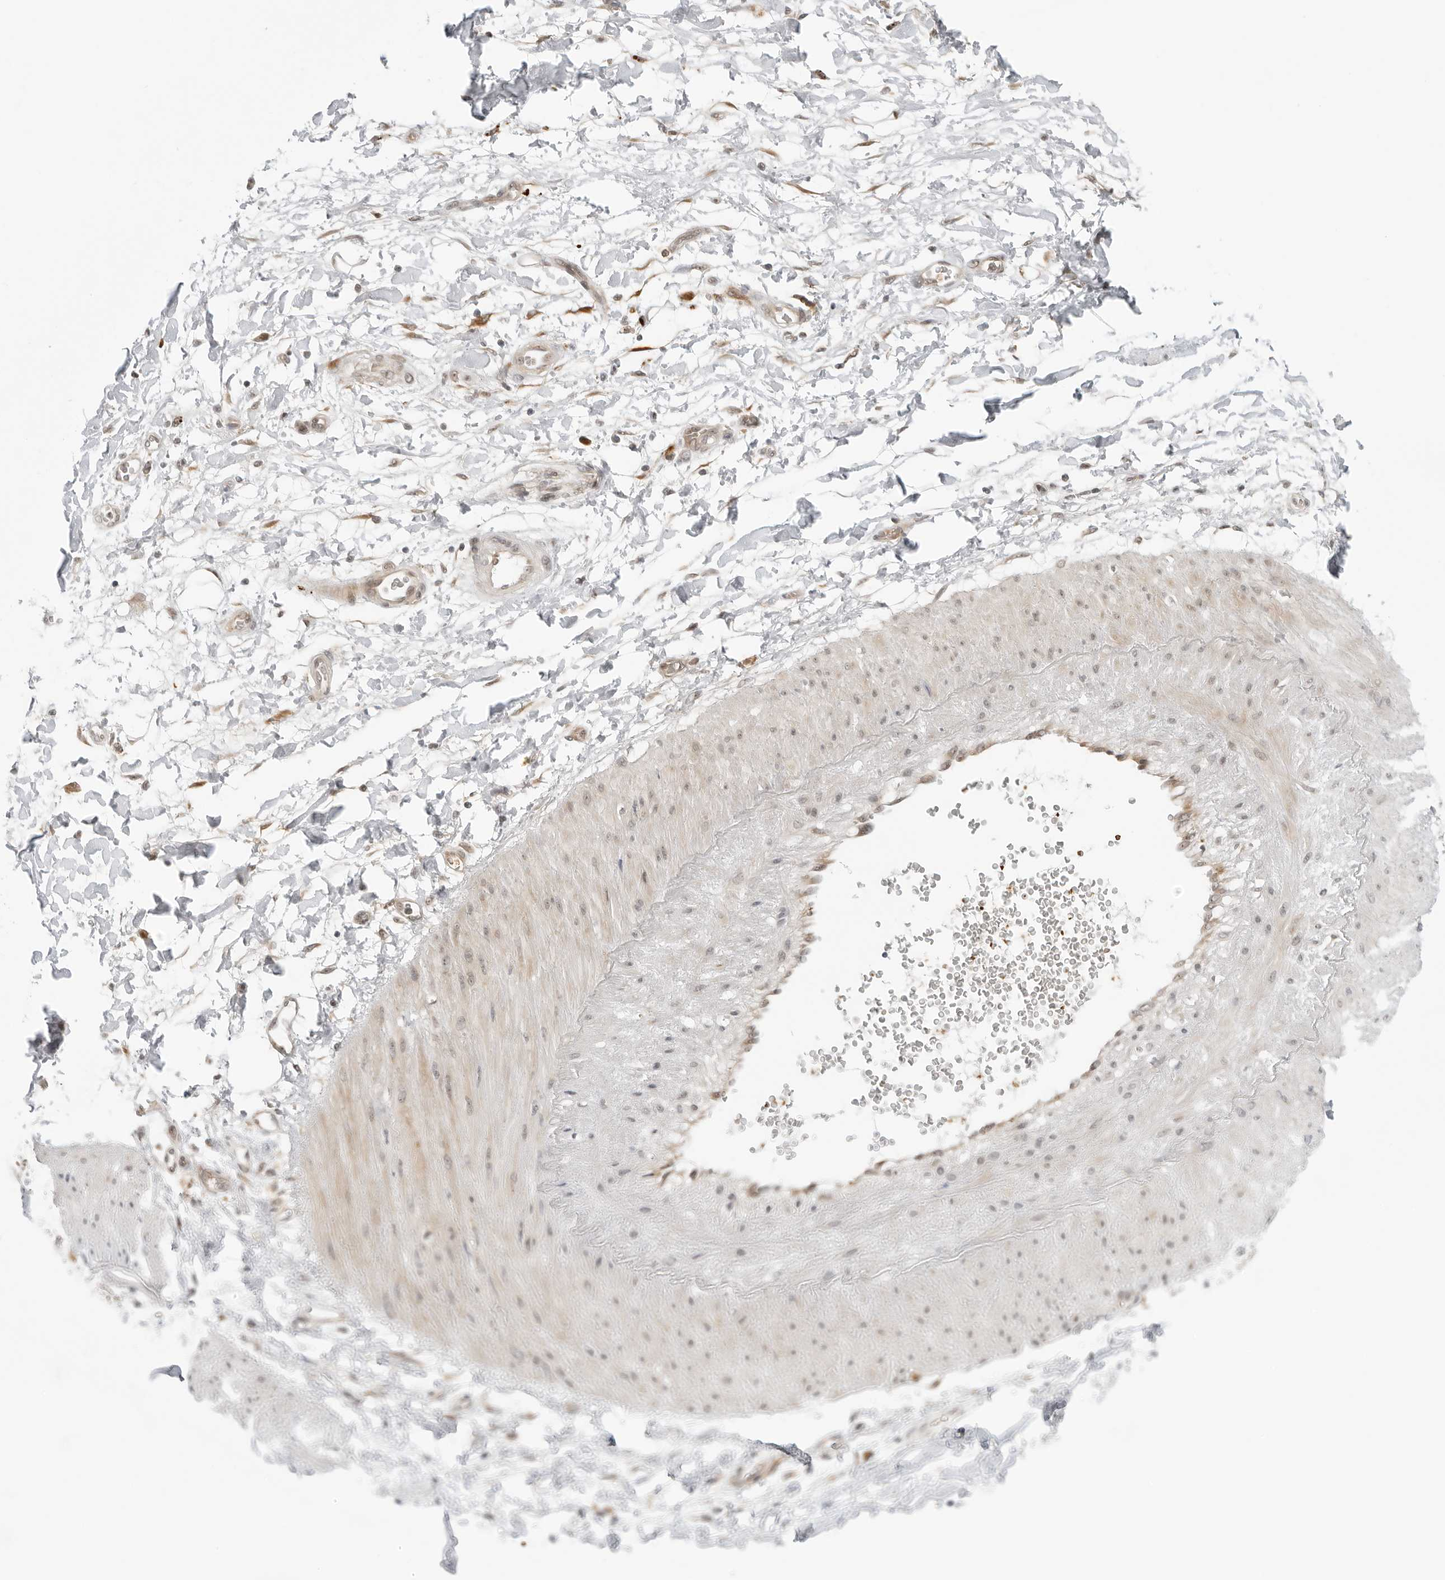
{"staining": {"intensity": "moderate", "quantity": ">75%", "location": "cytoplasmic/membranous"}, "tissue": "soft tissue", "cell_type": "Fibroblasts", "image_type": "normal", "snomed": [{"axis": "morphology", "description": "Normal tissue, NOS"}, {"axis": "morphology", "description": "Adenocarcinoma, NOS"}, {"axis": "topography", "description": "Pancreas"}, {"axis": "topography", "description": "Peripheral nerve tissue"}], "caption": "Immunohistochemistry photomicrograph of benign soft tissue: soft tissue stained using immunohistochemistry shows medium levels of moderate protein expression localized specifically in the cytoplasmic/membranous of fibroblasts, appearing as a cytoplasmic/membranous brown color.", "gene": "SUGCT", "patient": {"sex": "male", "age": 59}}